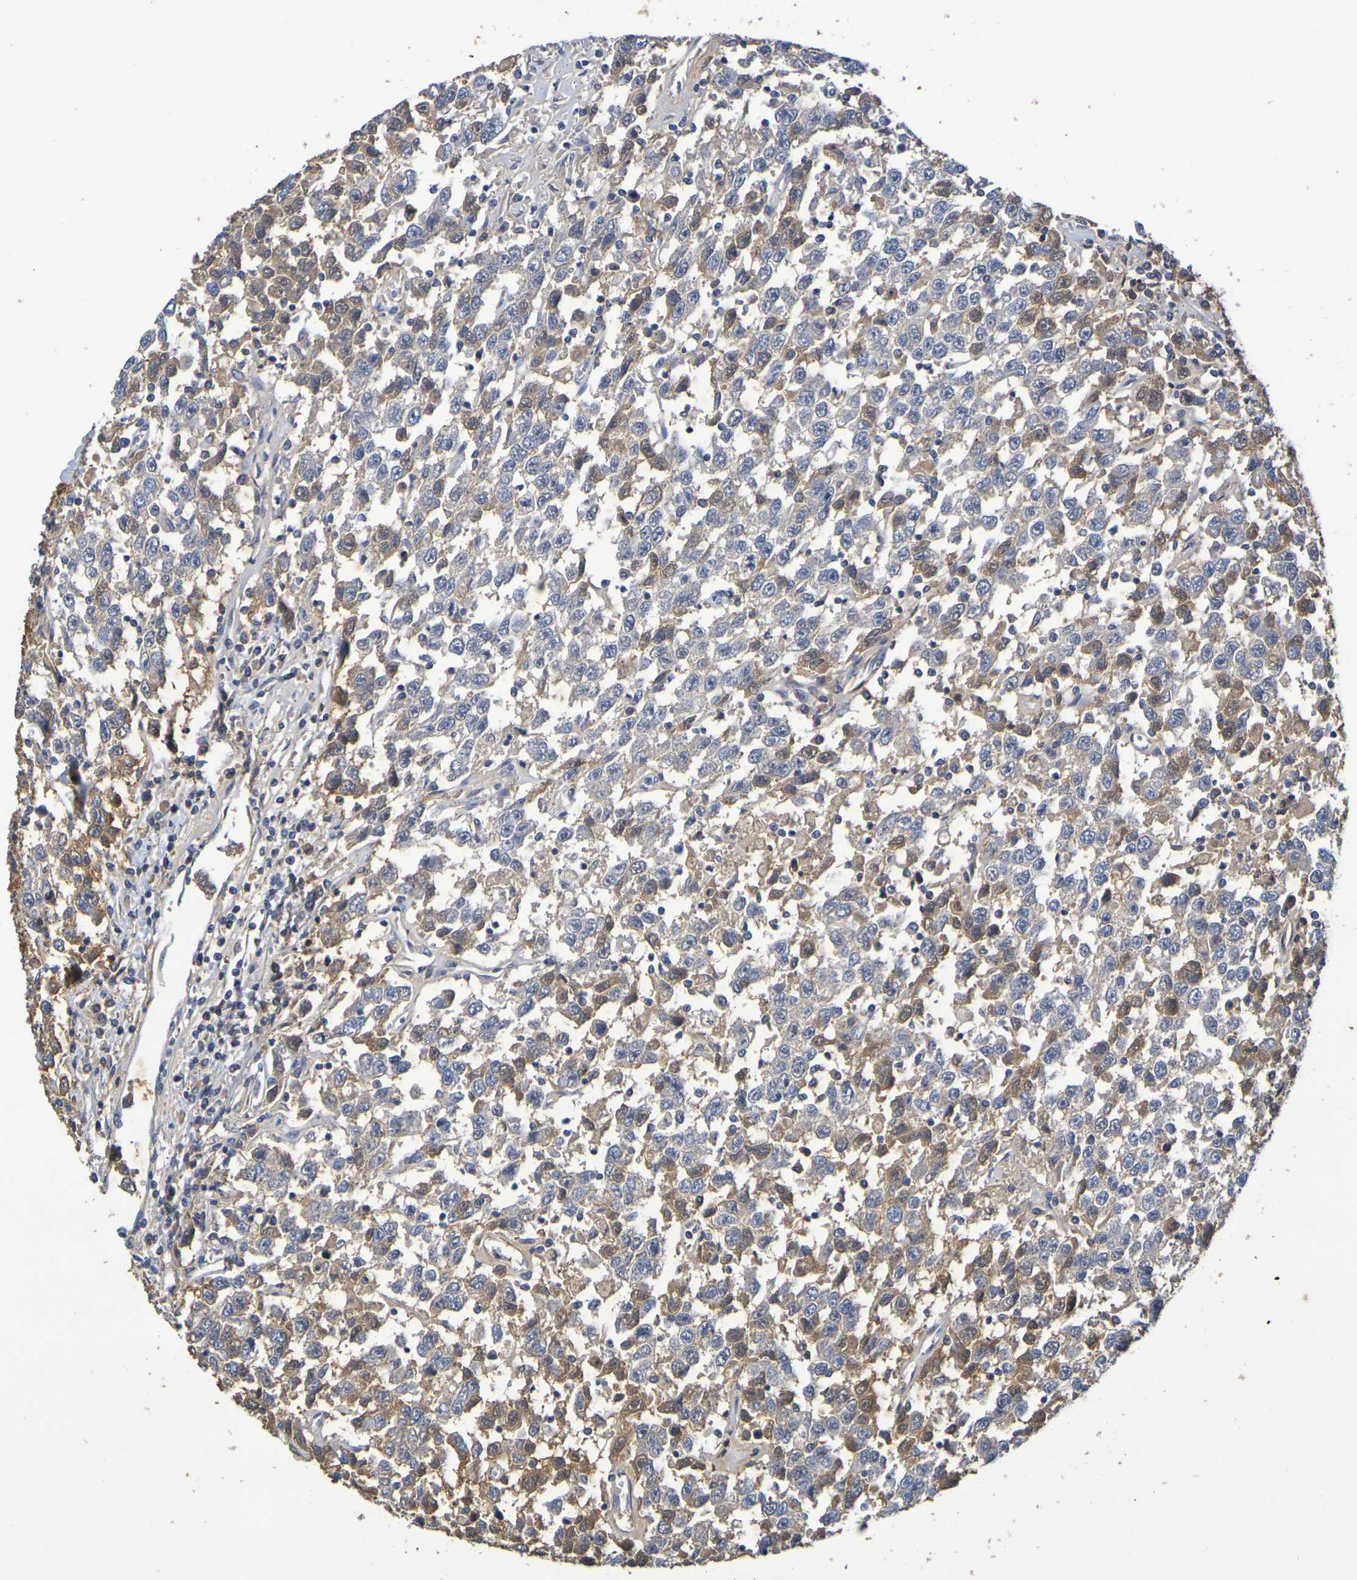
{"staining": {"intensity": "moderate", "quantity": "25%-75%", "location": "cytoplasmic/membranous"}, "tissue": "testis cancer", "cell_type": "Tumor cells", "image_type": "cancer", "snomed": [{"axis": "morphology", "description": "Seminoma, NOS"}, {"axis": "topography", "description": "Testis"}], "caption": "Immunohistochemistry (IHC) histopathology image of neoplastic tissue: seminoma (testis) stained using immunohistochemistry displays medium levels of moderate protein expression localized specifically in the cytoplasmic/membranous of tumor cells, appearing as a cytoplasmic/membranous brown color.", "gene": "TERF2", "patient": {"sex": "male", "age": 41}}